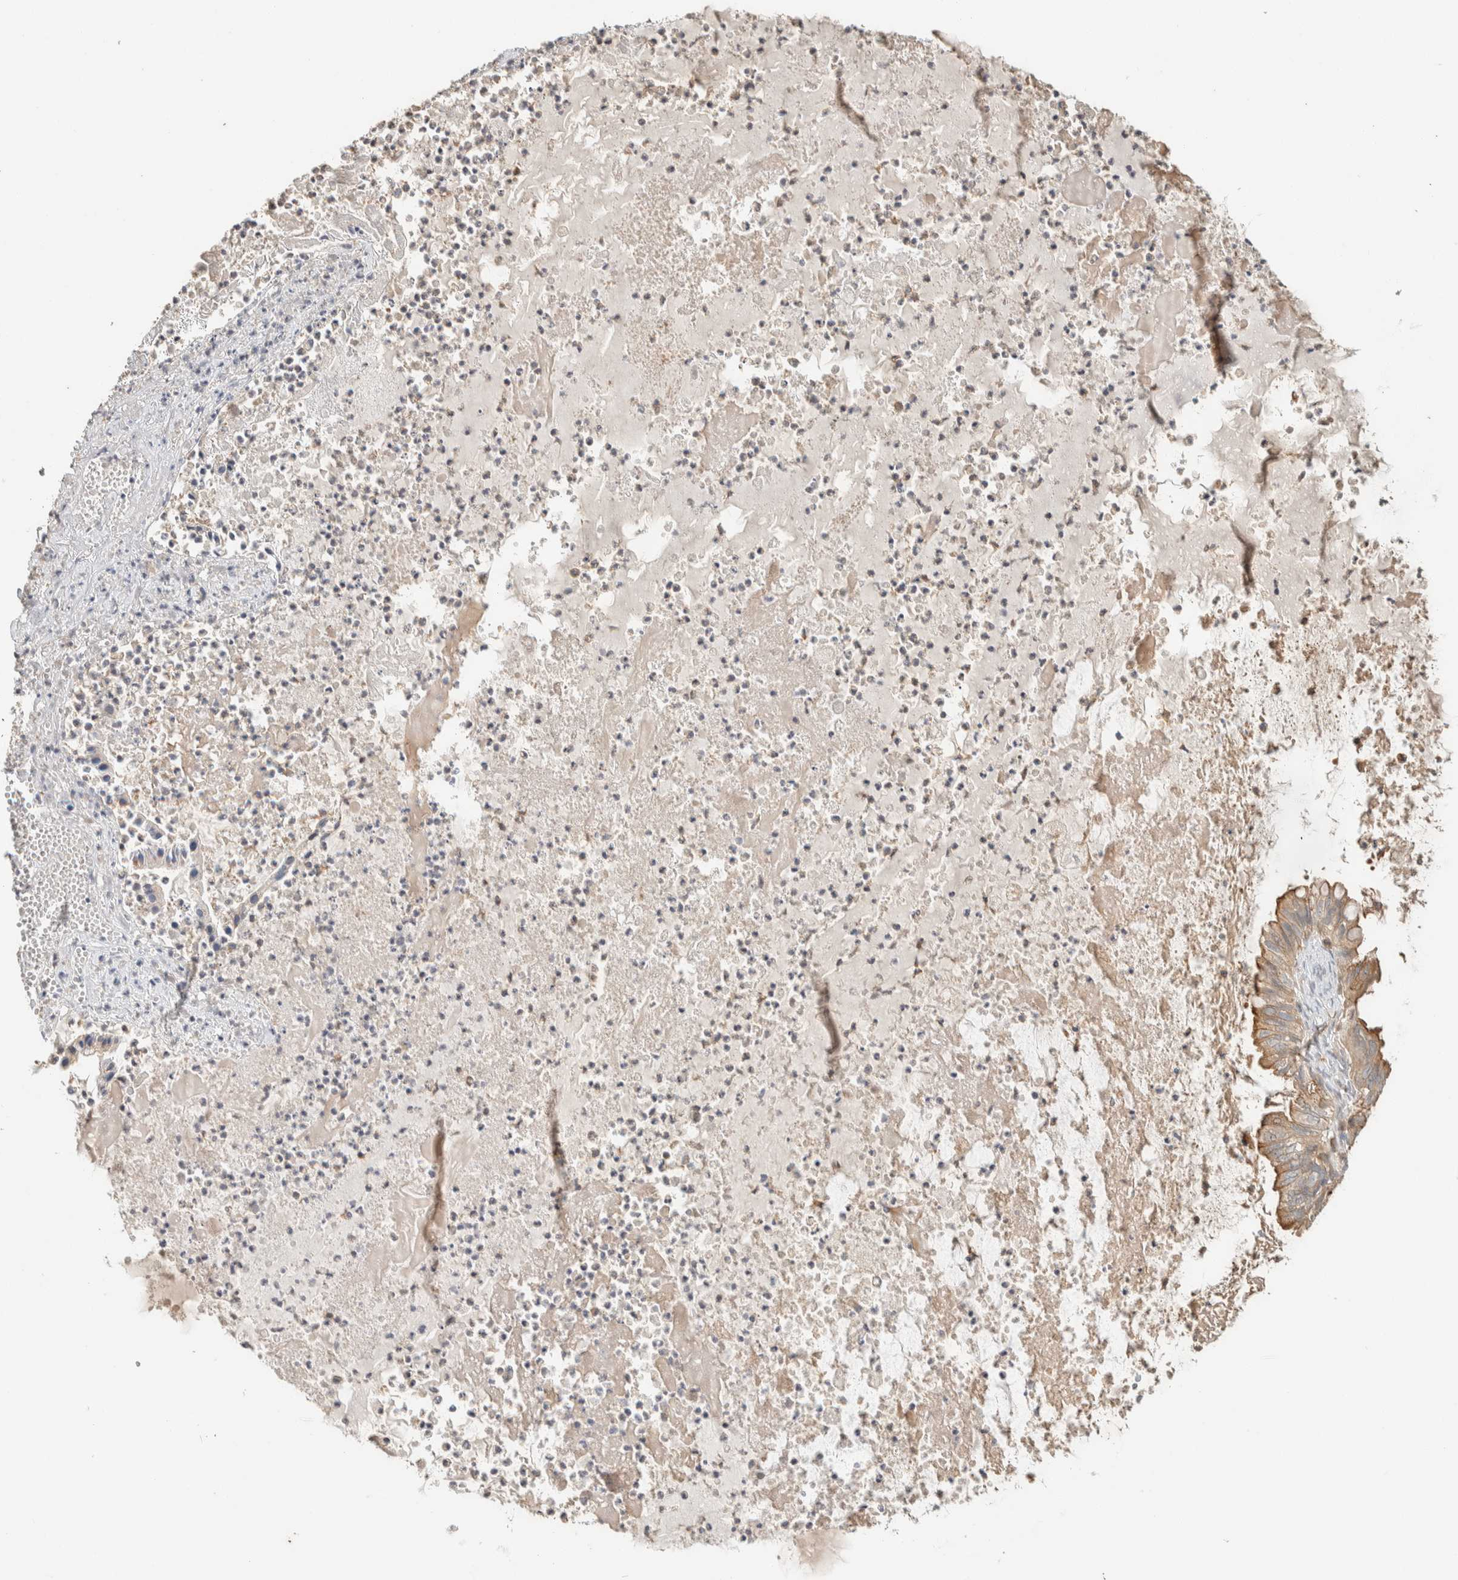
{"staining": {"intensity": "moderate", "quantity": "25%-75%", "location": "cytoplasmic/membranous"}, "tissue": "ovarian cancer", "cell_type": "Tumor cells", "image_type": "cancer", "snomed": [{"axis": "morphology", "description": "Cystadenocarcinoma, mucinous, NOS"}, {"axis": "topography", "description": "Ovary"}], "caption": "Immunohistochemistry micrograph of neoplastic tissue: human mucinous cystadenocarcinoma (ovarian) stained using immunohistochemistry exhibits medium levels of moderate protein expression localized specifically in the cytoplasmic/membranous of tumor cells, appearing as a cytoplasmic/membranous brown color.", "gene": "RAB11FIP1", "patient": {"sex": "female", "age": 80}}